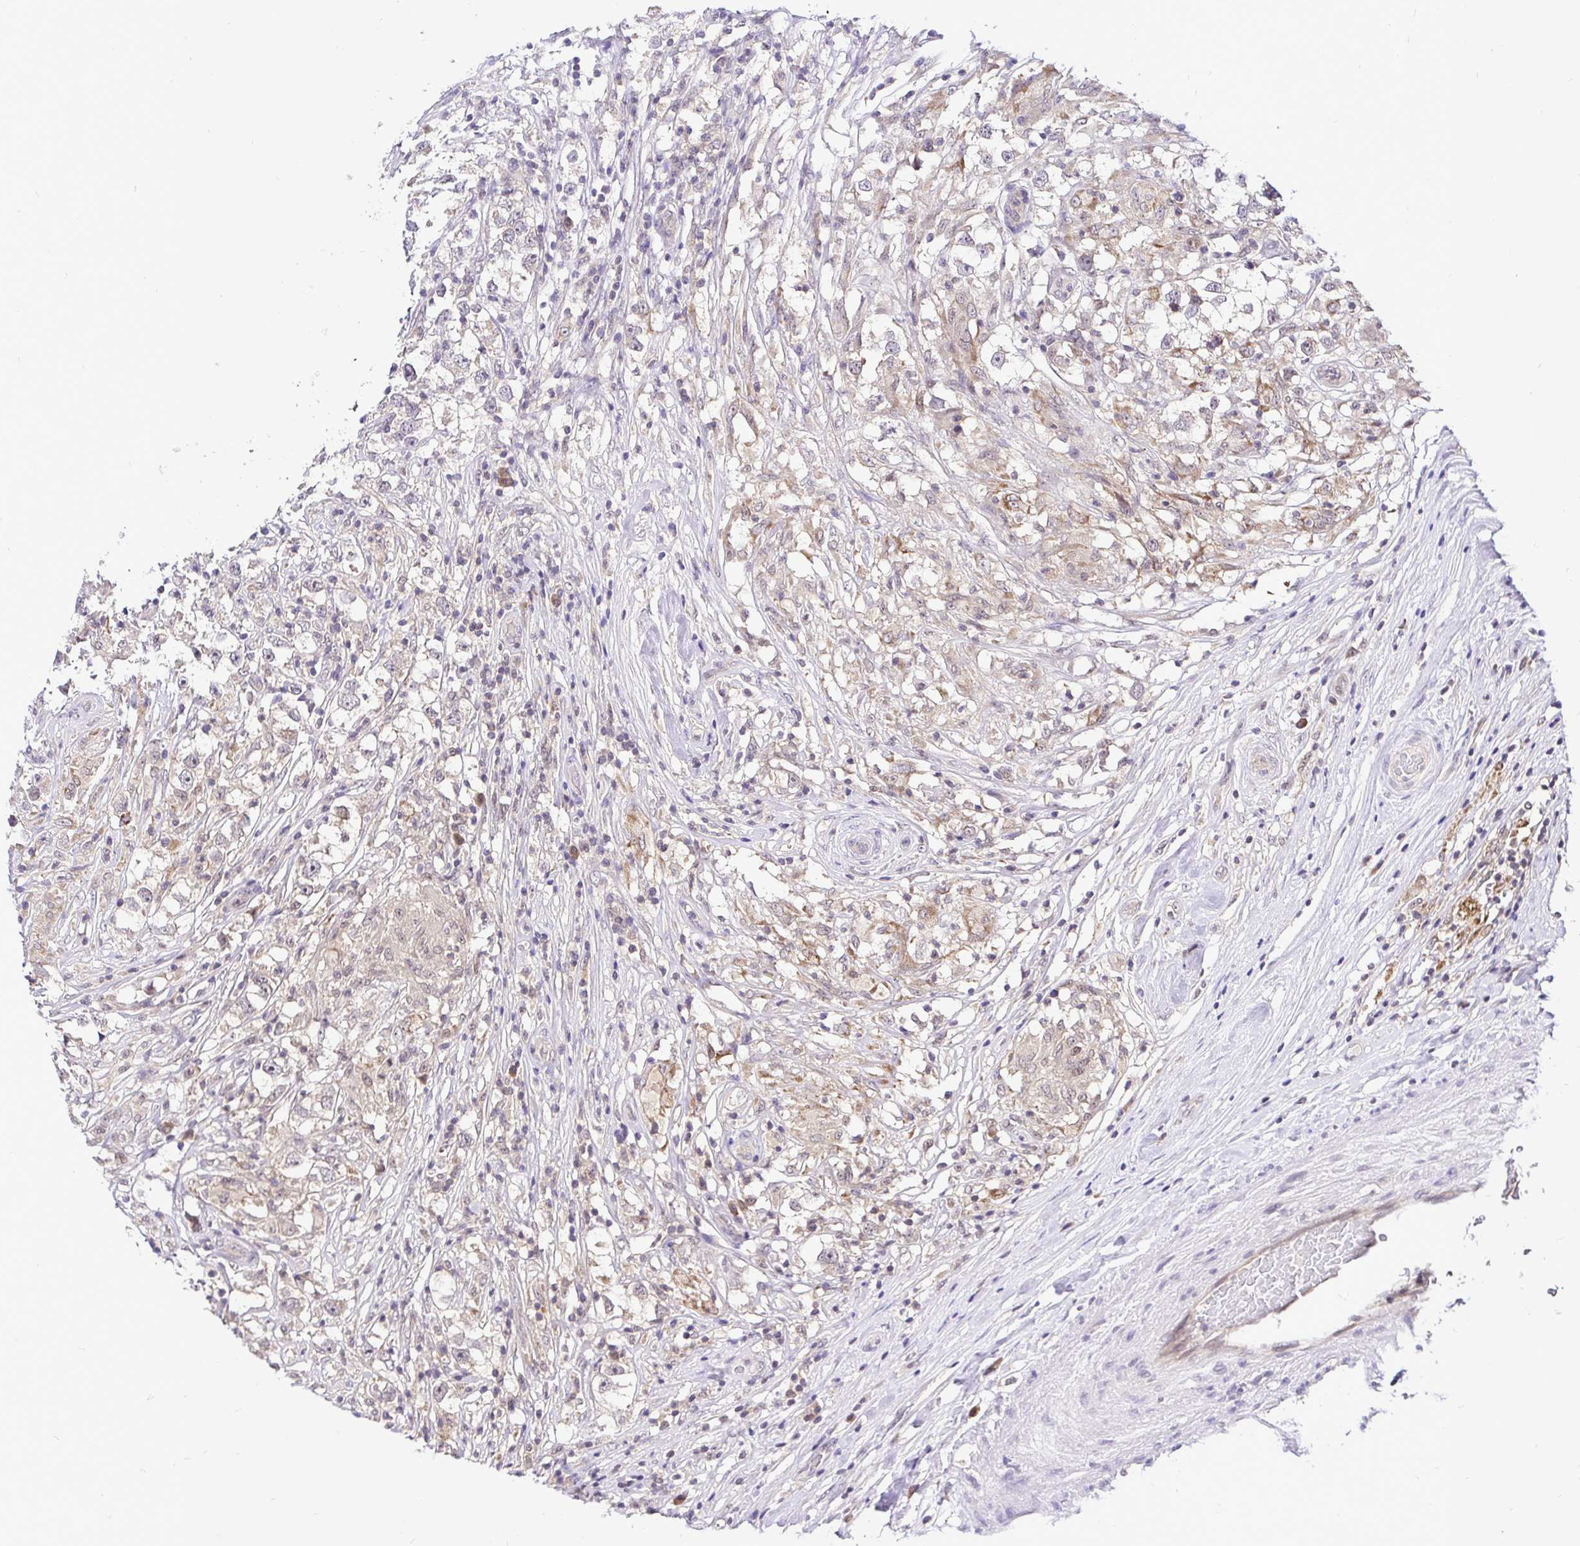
{"staining": {"intensity": "weak", "quantity": "25%-75%", "location": "cytoplasmic/membranous,nuclear"}, "tissue": "testis cancer", "cell_type": "Tumor cells", "image_type": "cancer", "snomed": [{"axis": "morphology", "description": "Seminoma, NOS"}, {"axis": "topography", "description": "Testis"}], "caption": "Brown immunohistochemical staining in human seminoma (testis) shows weak cytoplasmic/membranous and nuclear expression in about 25%-75% of tumor cells.", "gene": "UBE2M", "patient": {"sex": "male", "age": 46}}